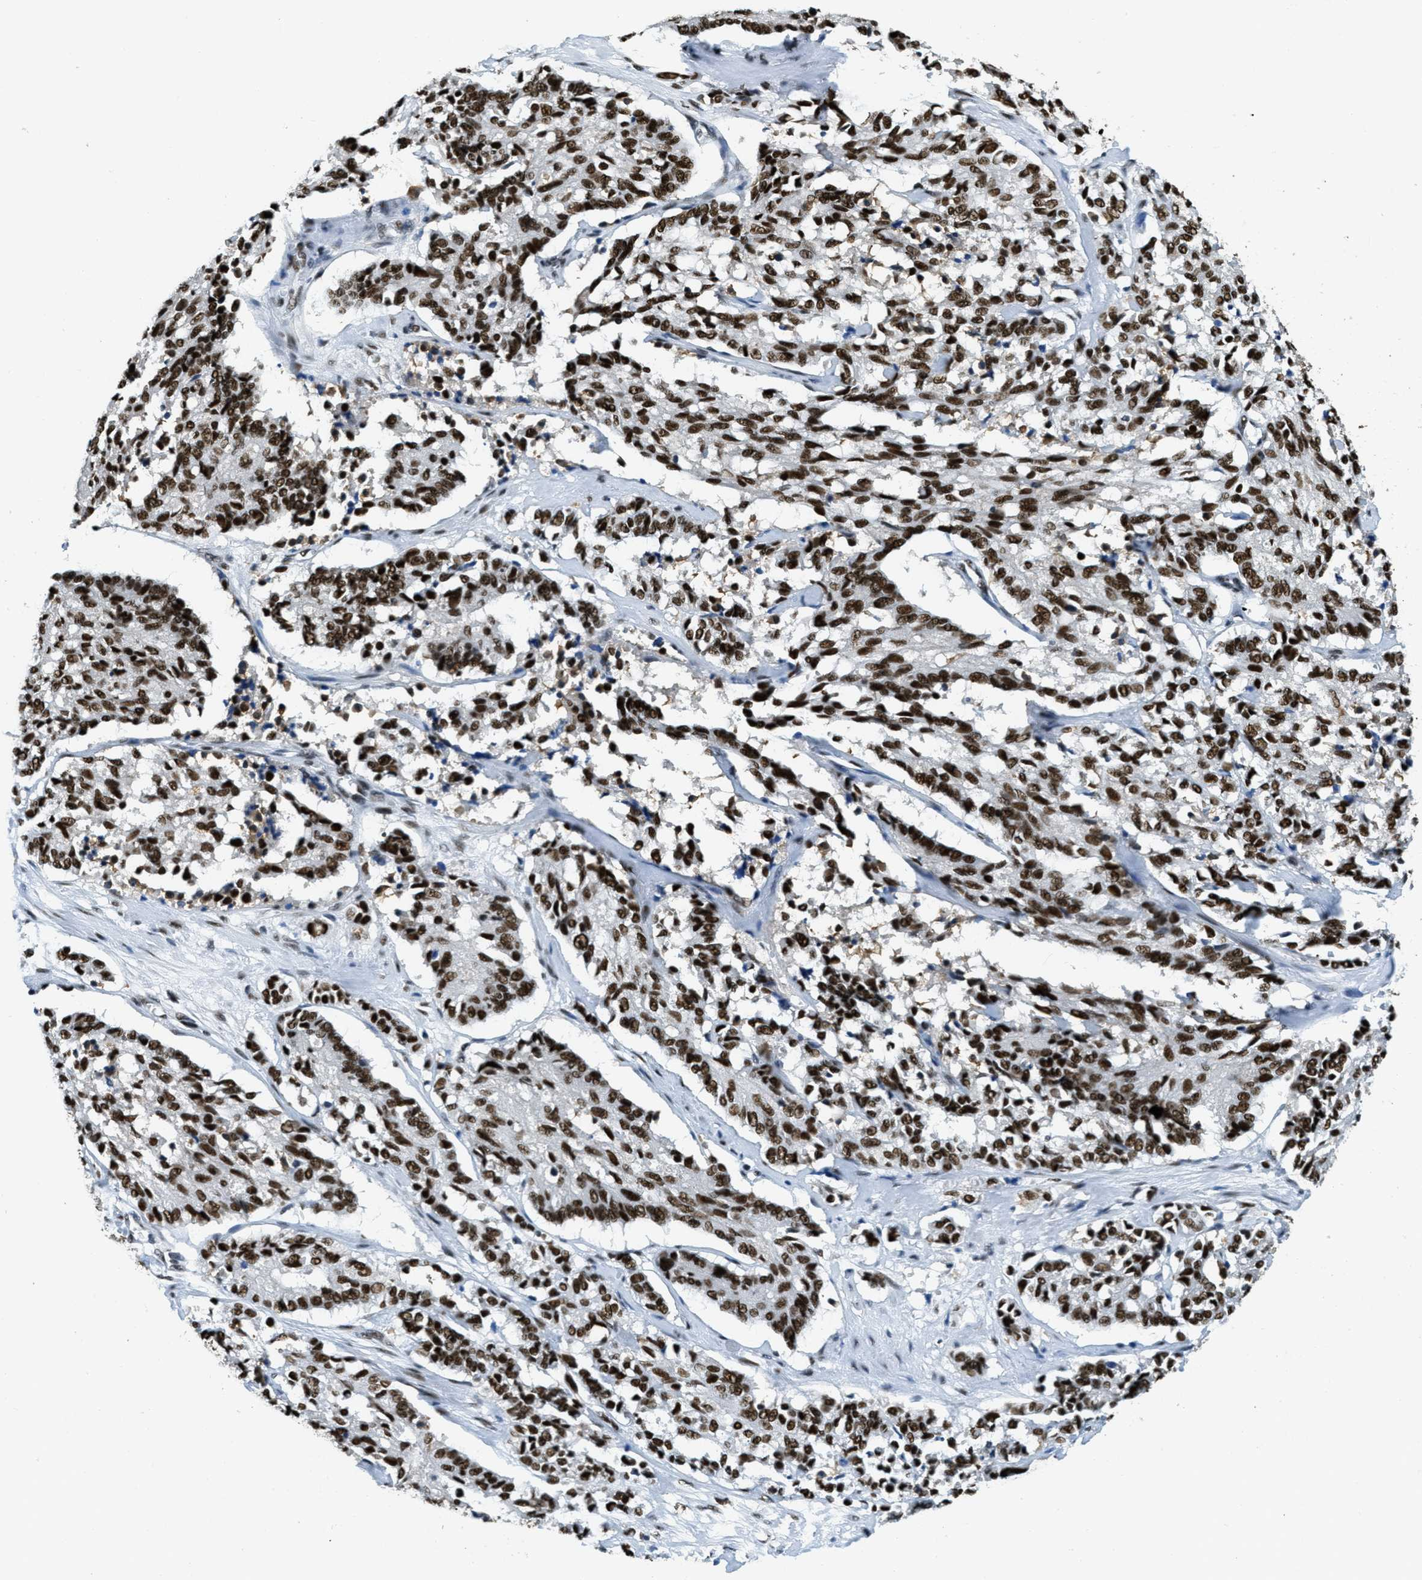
{"staining": {"intensity": "strong", "quantity": ">75%", "location": "nuclear"}, "tissue": "cervical cancer", "cell_type": "Tumor cells", "image_type": "cancer", "snomed": [{"axis": "morphology", "description": "Squamous cell carcinoma, NOS"}, {"axis": "topography", "description": "Cervix"}], "caption": "Strong nuclear protein staining is present in about >75% of tumor cells in cervical cancer.", "gene": "SSB", "patient": {"sex": "female", "age": 35}}